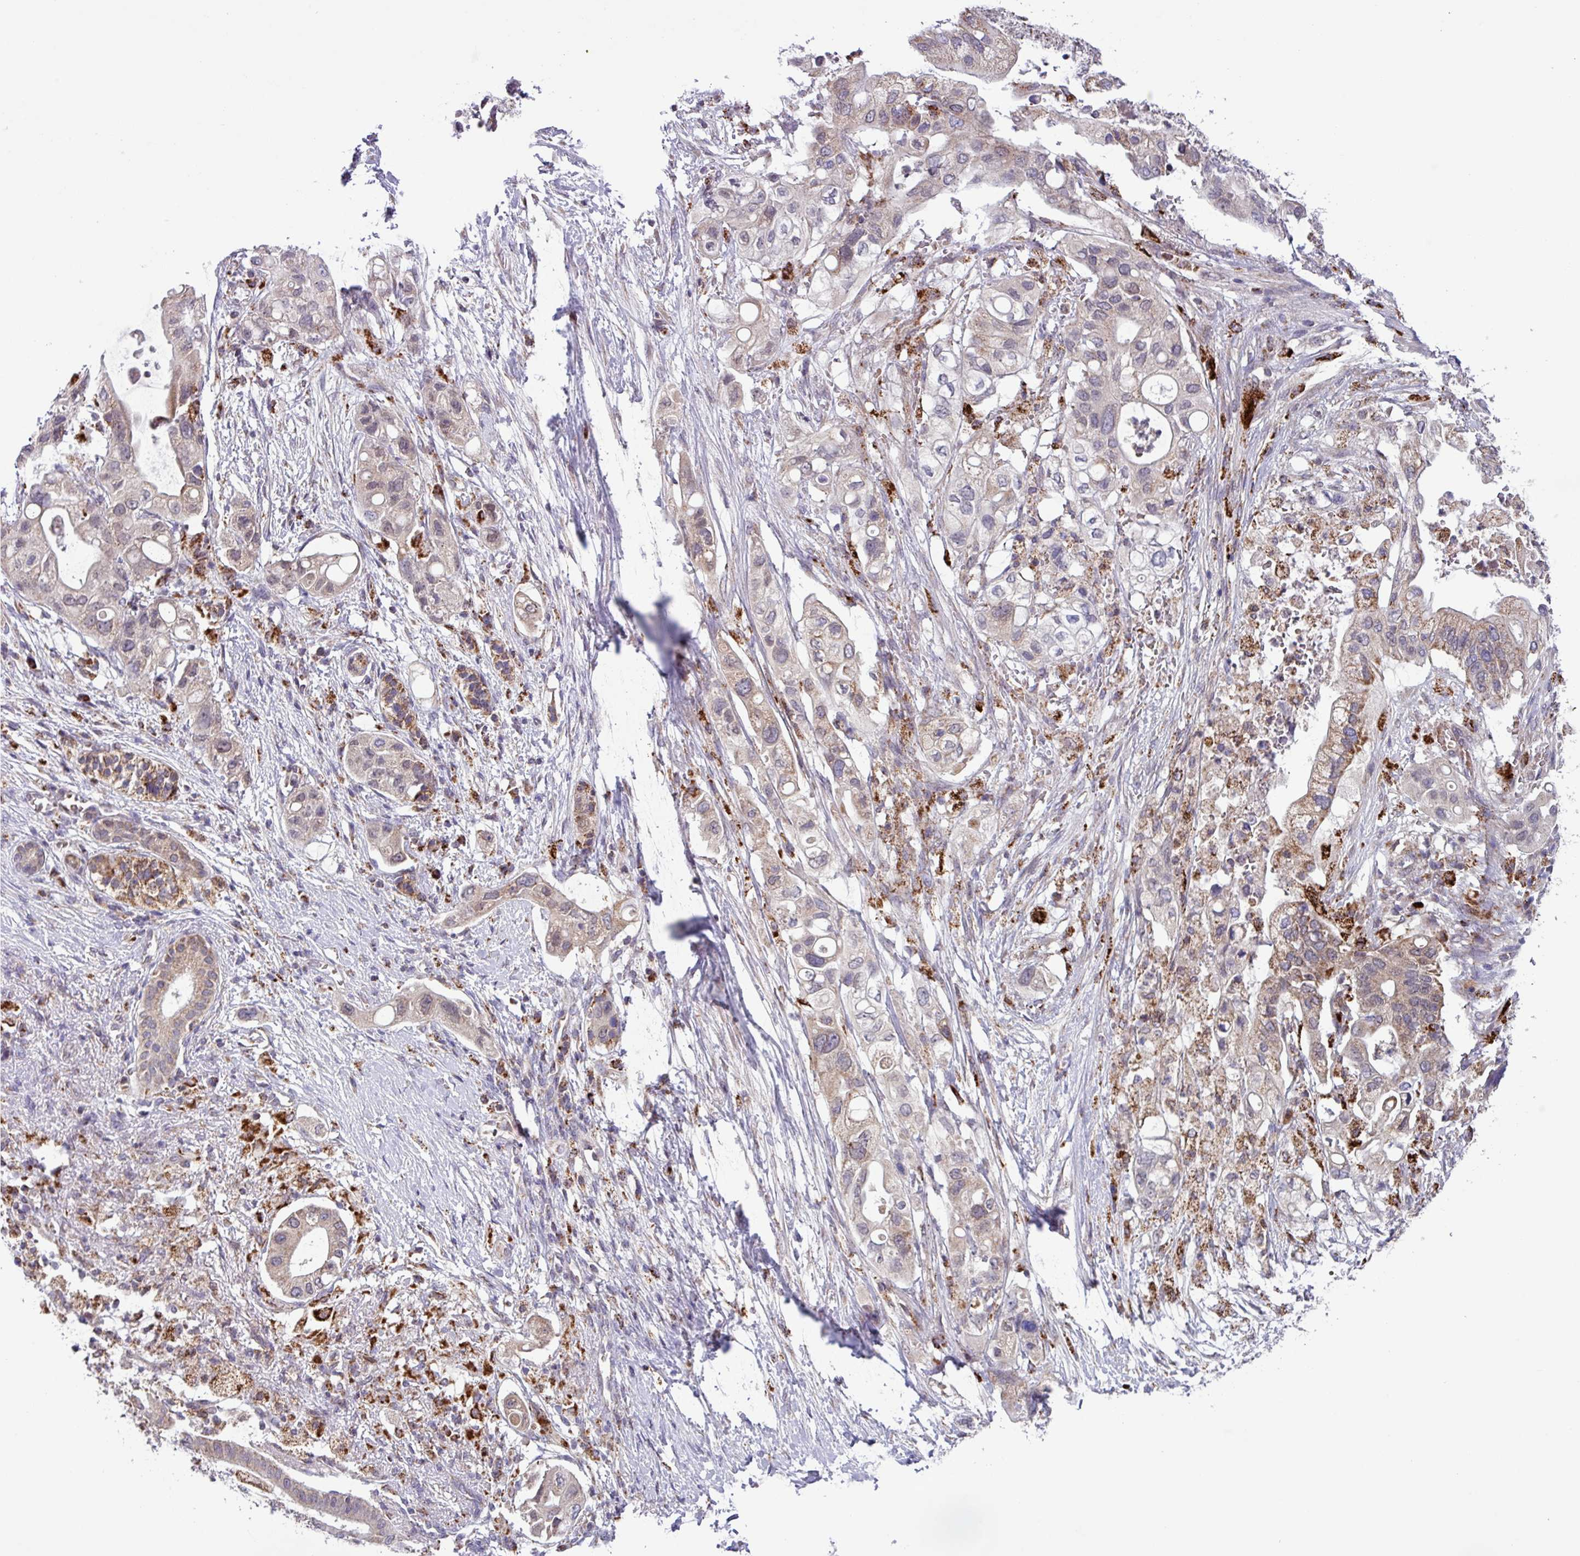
{"staining": {"intensity": "weak", "quantity": "<25%", "location": "cytoplasmic/membranous"}, "tissue": "pancreatic cancer", "cell_type": "Tumor cells", "image_type": "cancer", "snomed": [{"axis": "morphology", "description": "Adenocarcinoma, NOS"}, {"axis": "topography", "description": "Pancreas"}], "caption": "The micrograph shows no significant positivity in tumor cells of adenocarcinoma (pancreatic). (DAB immunohistochemistry visualized using brightfield microscopy, high magnification).", "gene": "AKIRIN1", "patient": {"sex": "female", "age": 72}}